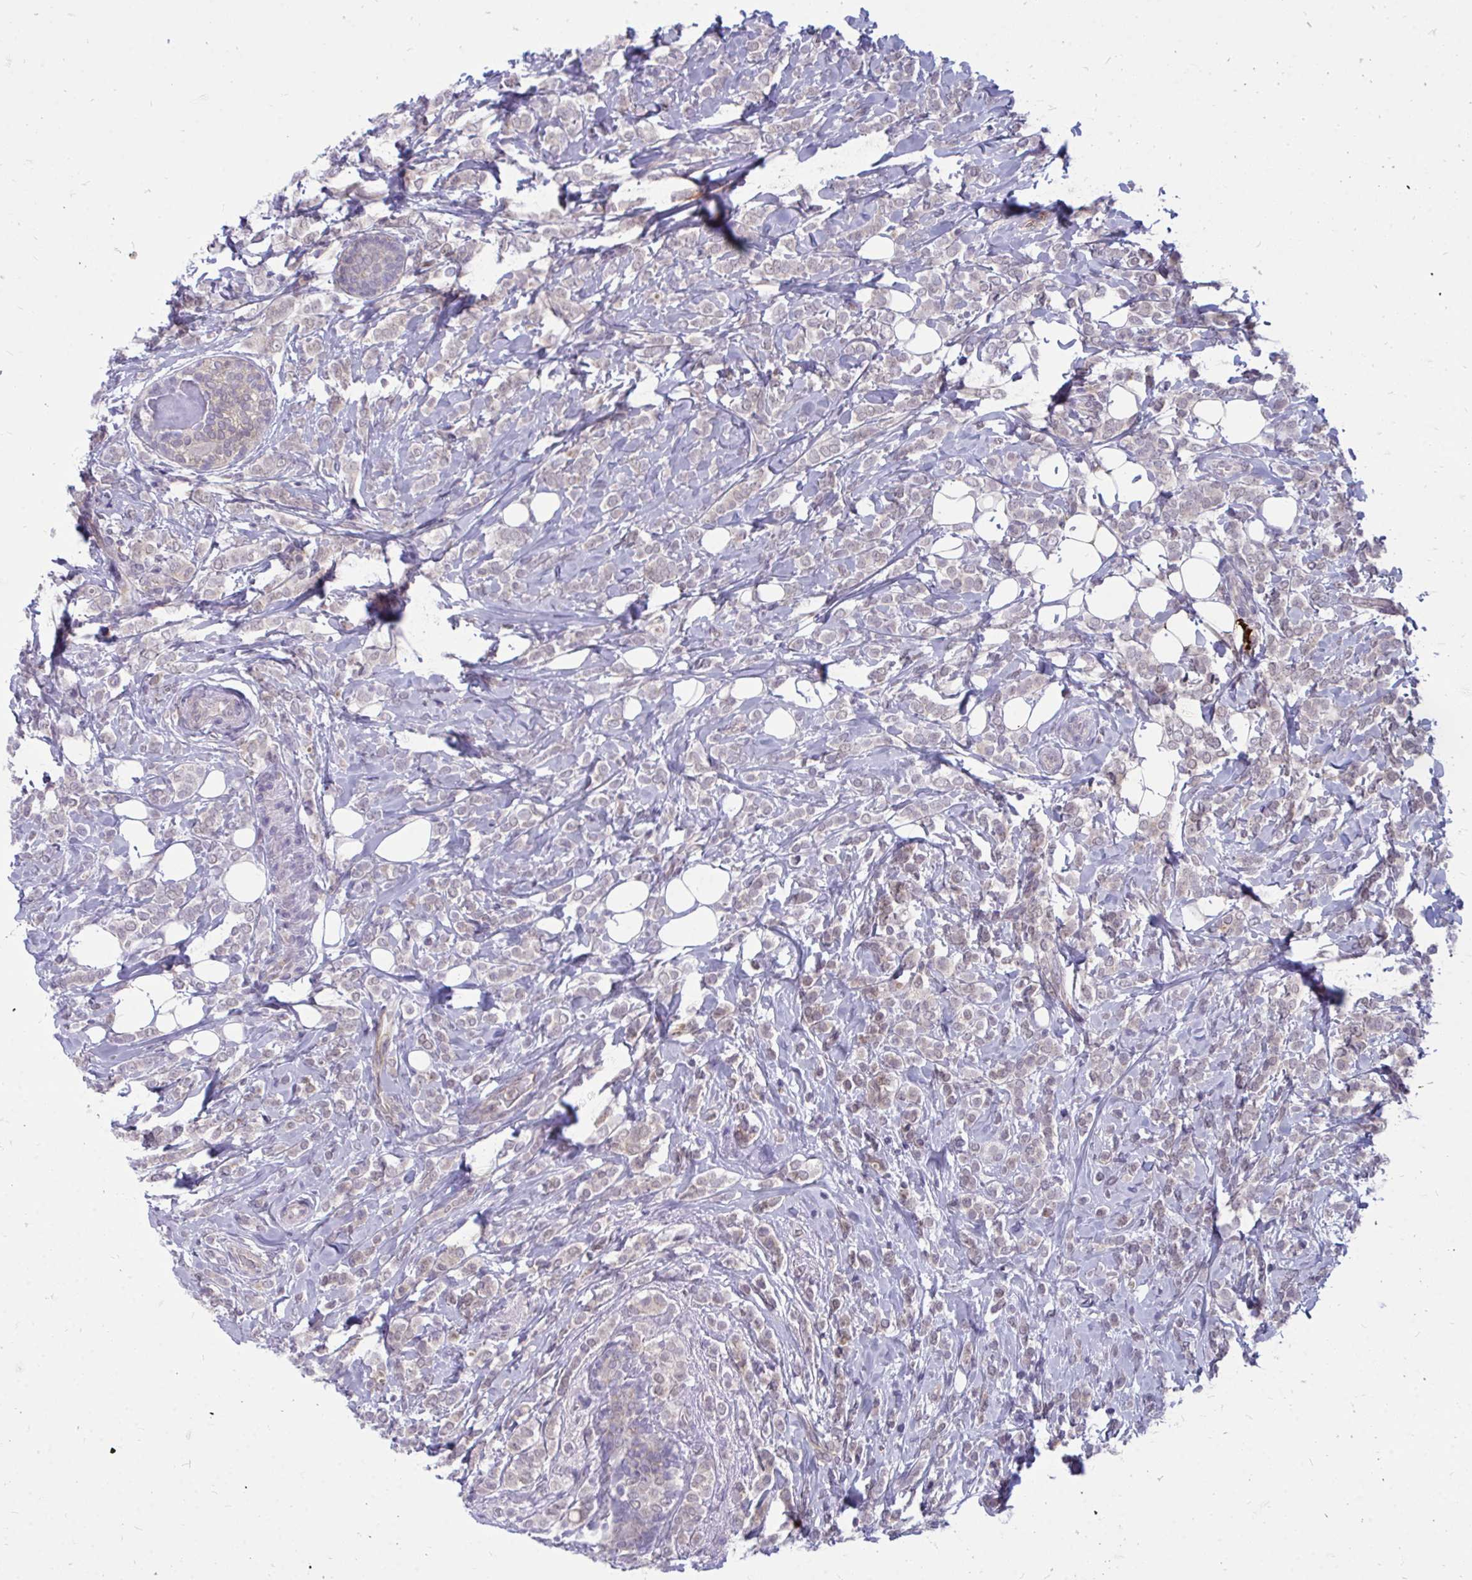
{"staining": {"intensity": "weak", "quantity": ">75%", "location": "cytoplasmic/membranous"}, "tissue": "breast cancer", "cell_type": "Tumor cells", "image_type": "cancer", "snomed": [{"axis": "morphology", "description": "Lobular carcinoma"}, {"axis": "topography", "description": "Breast"}], "caption": "Immunohistochemistry (IHC) of human breast cancer (lobular carcinoma) demonstrates low levels of weak cytoplasmic/membranous expression in approximately >75% of tumor cells.", "gene": "ACSL5", "patient": {"sex": "female", "age": 49}}